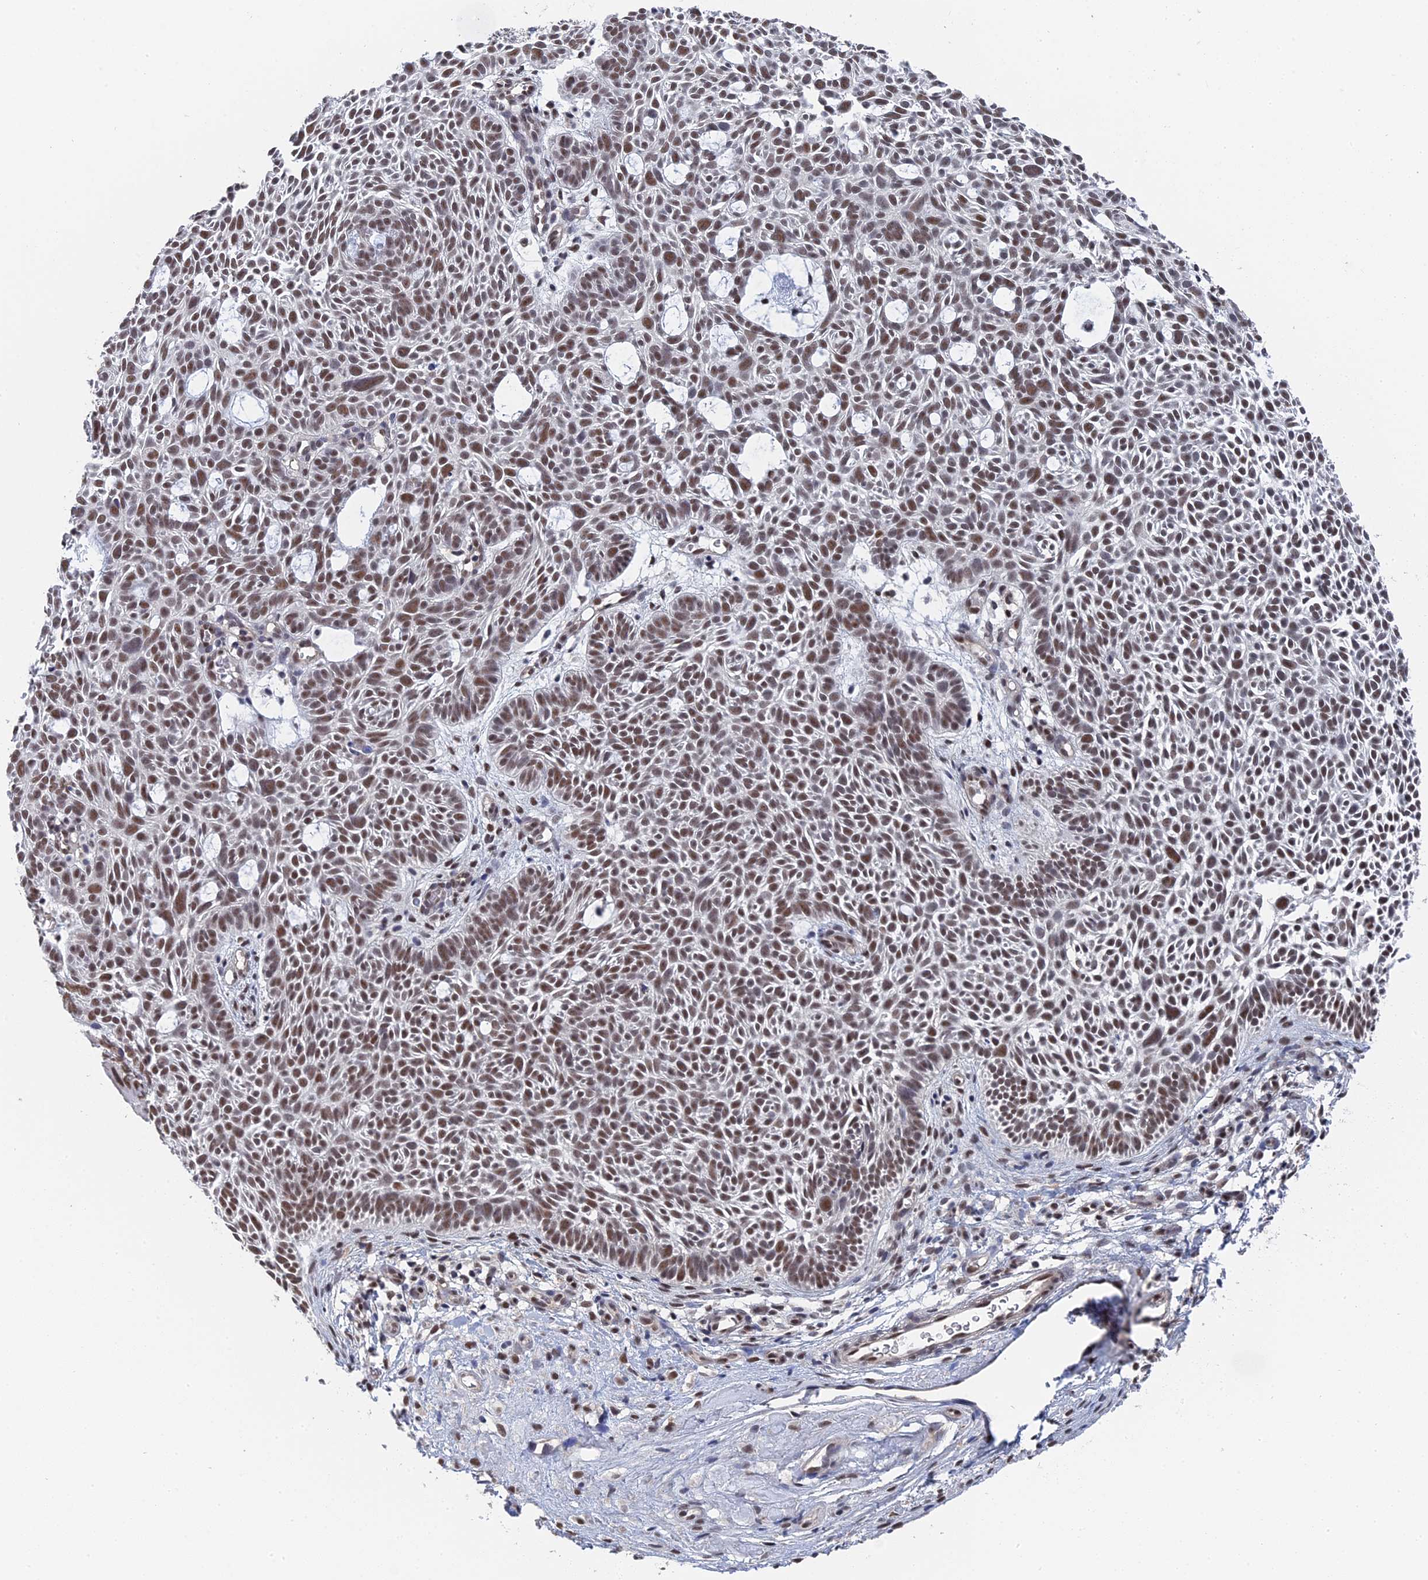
{"staining": {"intensity": "moderate", "quantity": ">75%", "location": "nuclear"}, "tissue": "skin cancer", "cell_type": "Tumor cells", "image_type": "cancer", "snomed": [{"axis": "morphology", "description": "Basal cell carcinoma"}, {"axis": "topography", "description": "Skin"}], "caption": "IHC of human skin cancer (basal cell carcinoma) reveals medium levels of moderate nuclear staining in approximately >75% of tumor cells. Using DAB (3,3'-diaminobenzidine) (brown) and hematoxylin (blue) stains, captured at high magnification using brightfield microscopy.", "gene": "TSSC4", "patient": {"sex": "male", "age": 69}}